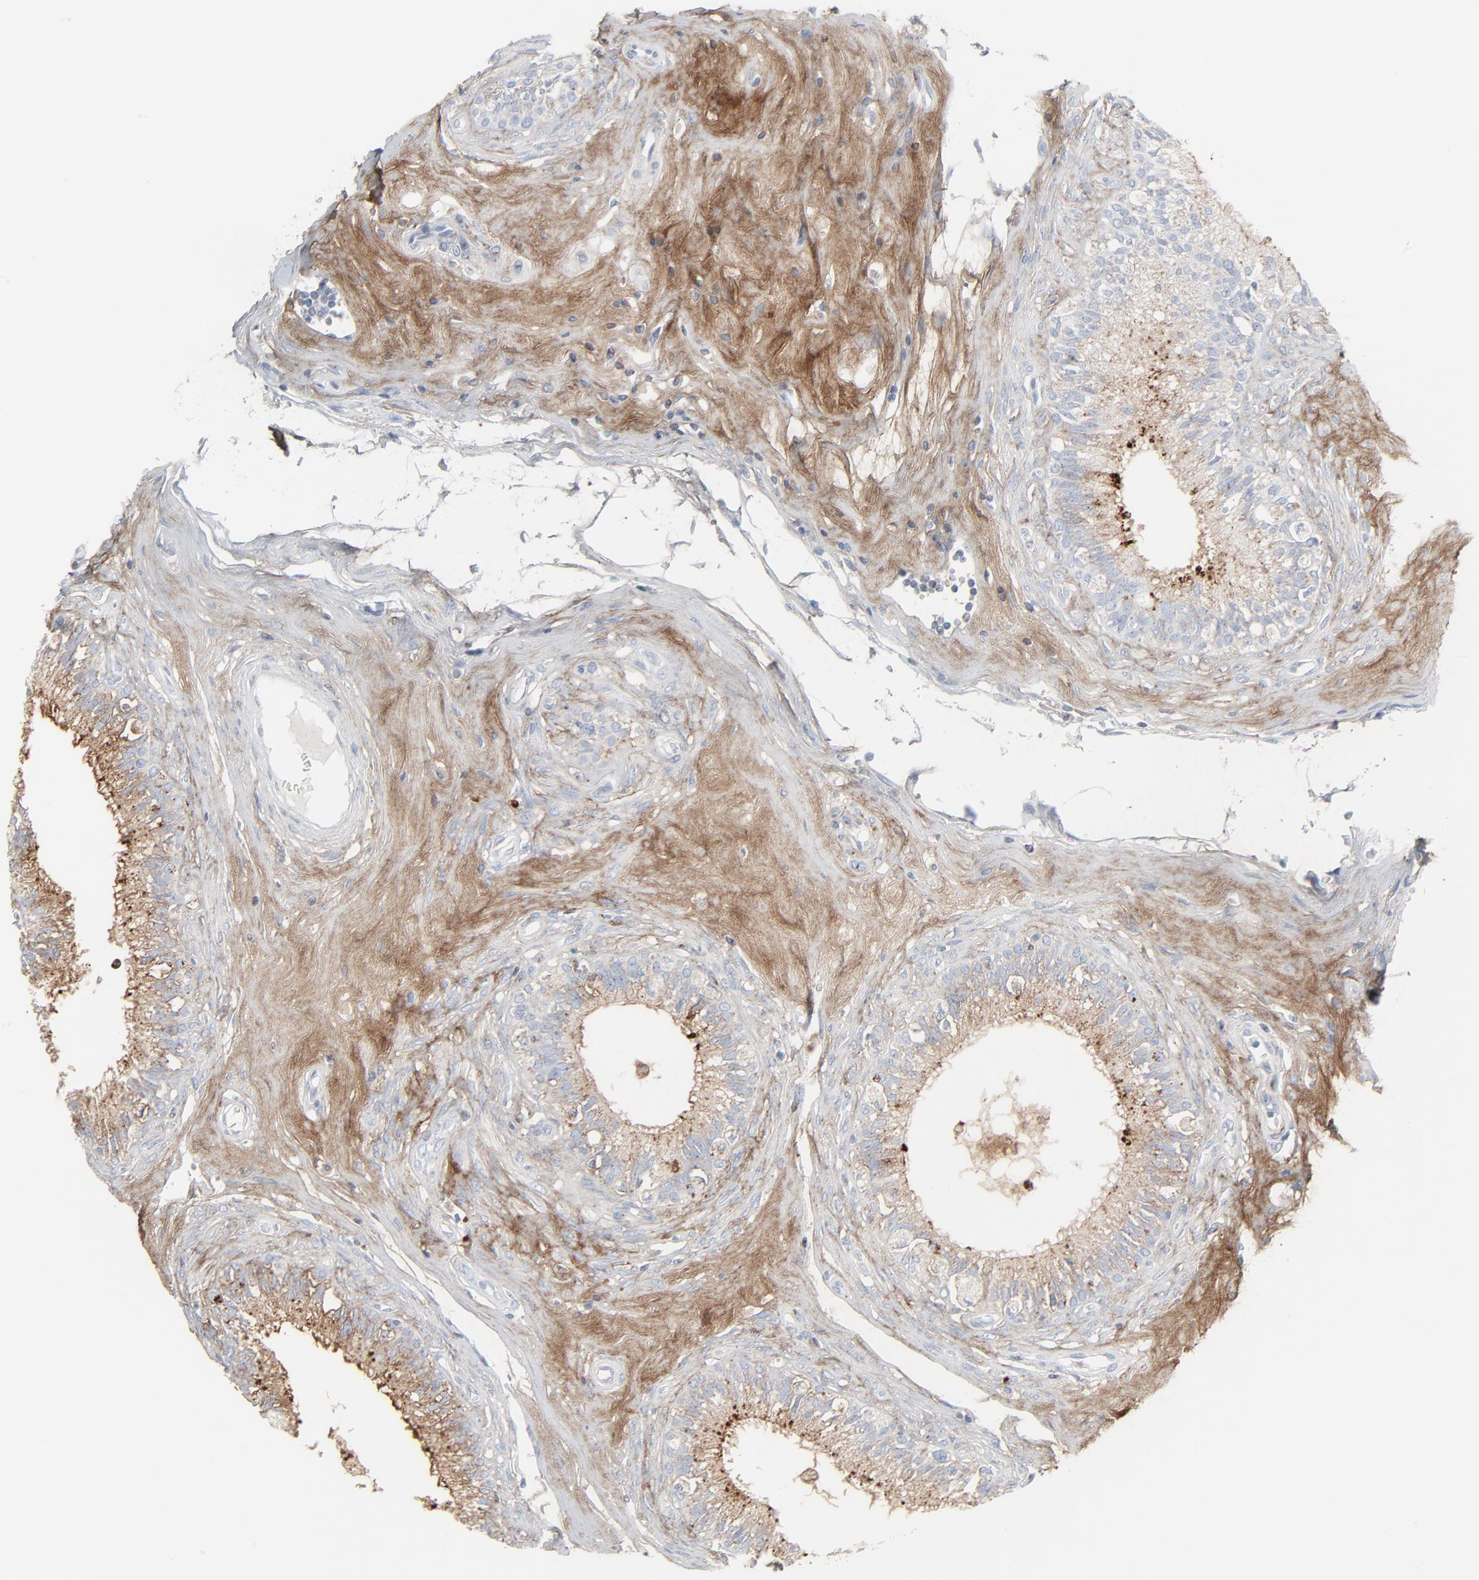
{"staining": {"intensity": "moderate", "quantity": ">75%", "location": "cytoplasmic/membranous"}, "tissue": "epididymis", "cell_type": "Glandular cells", "image_type": "normal", "snomed": [{"axis": "morphology", "description": "Normal tissue, NOS"}, {"axis": "morphology", "description": "Inflammation, NOS"}, {"axis": "topography", "description": "Epididymis"}], "caption": "Benign epididymis demonstrates moderate cytoplasmic/membranous expression in approximately >75% of glandular cells.", "gene": "BGN", "patient": {"sex": "male", "age": 84}}